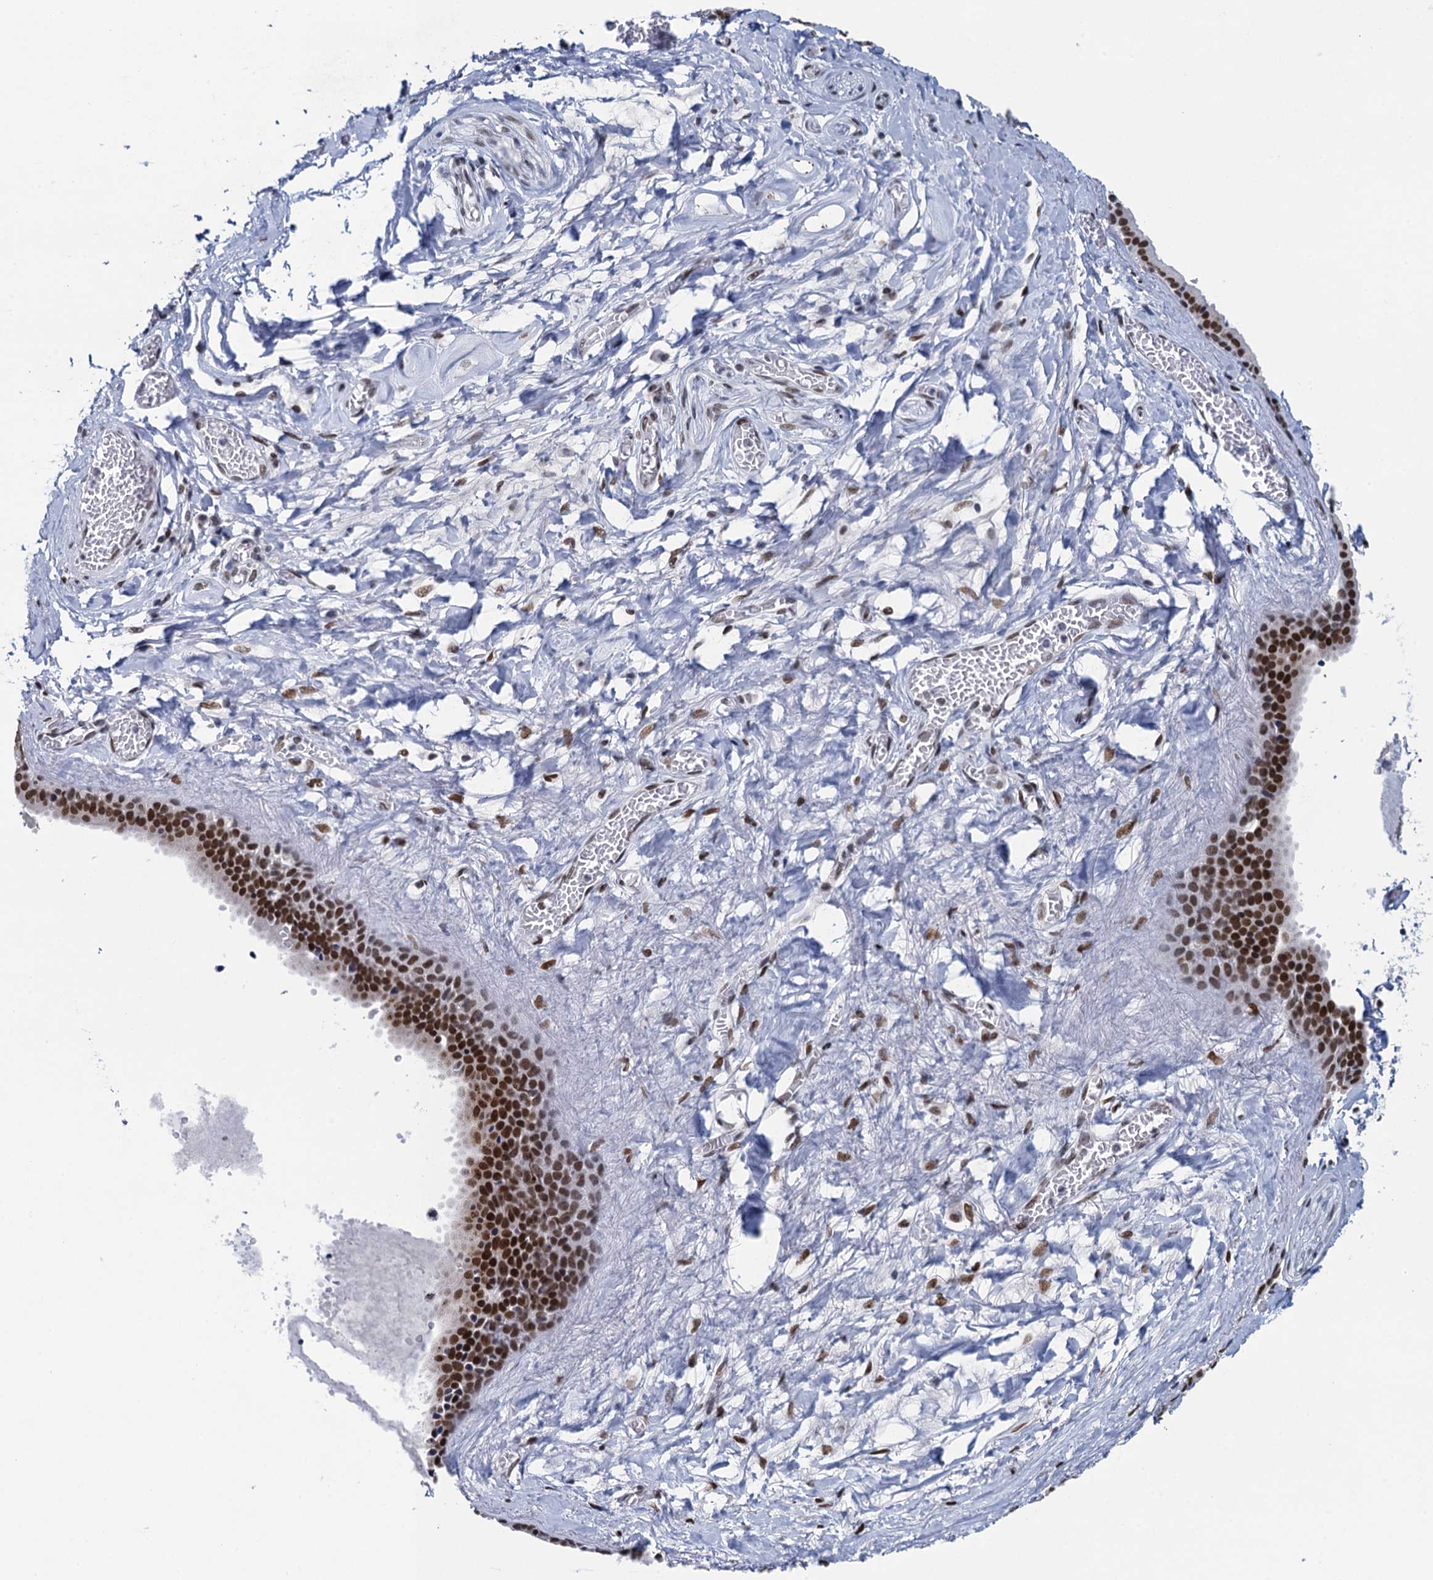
{"staining": {"intensity": "moderate", "quantity": "25%-75%", "location": "nuclear"}, "tissue": "adipose tissue", "cell_type": "Adipocytes", "image_type": "normal", "snomed": [{"axis": "morphology", "description": "Normal tissue, NOS"}, {"axis": "topography", "description": "Salivary gland"}, {"axis": "topography", "description": "Peripheral nerve tissue"}], "caption": "Immunohistochemical staining of benign adipose tissue displays 25%-75% levels of moderate nuclear protein expression in about 25%-75% of adipocytes.", "gene": "HNRNPUL2", "patient": {"sex": "male", "age": 62}}